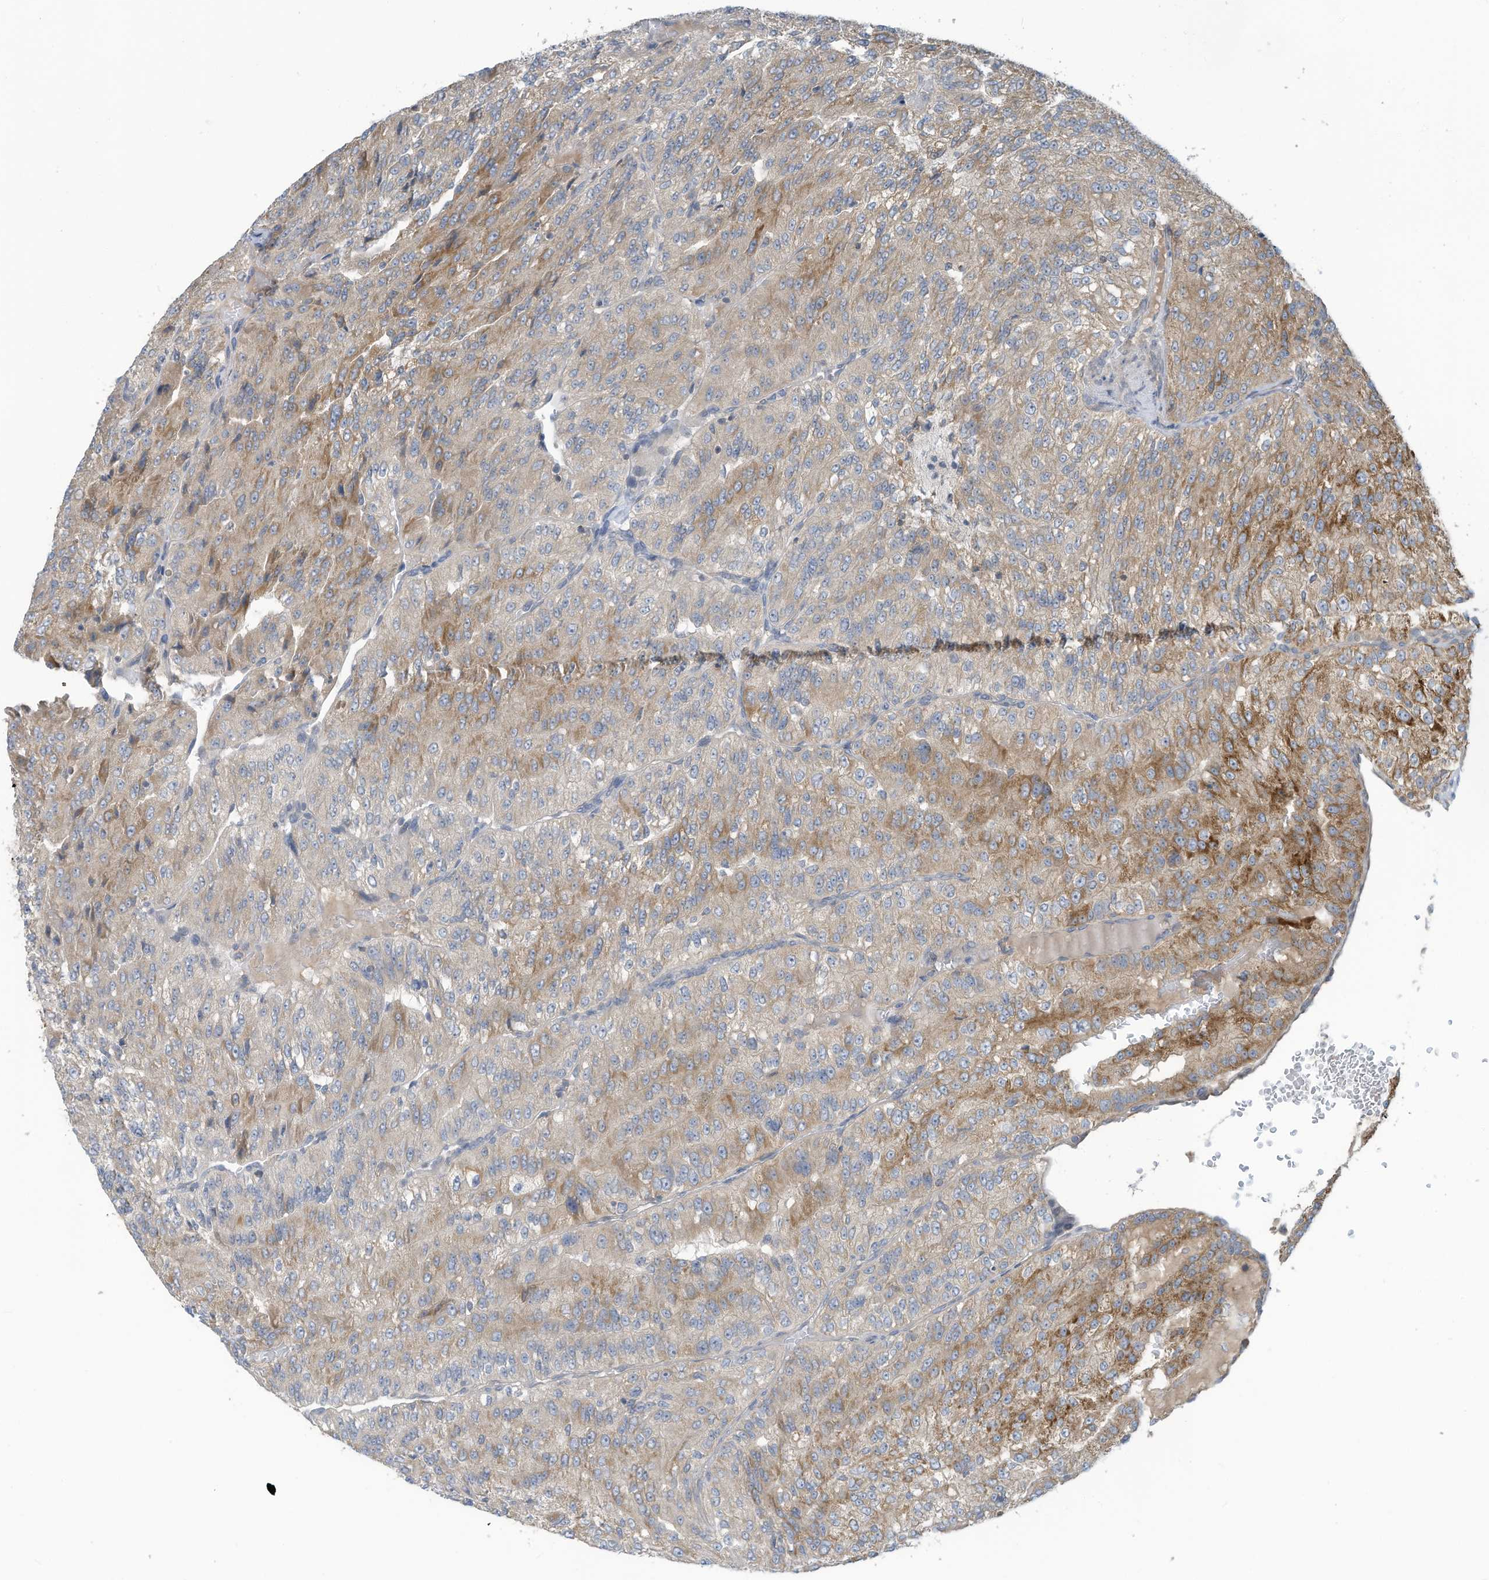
{"staining": {"intensity": "moderate", "quantity": "25%-75%", "location": "cytoplasmic/membranous"}, "tissue": "renal cancer", "cell_type": "Tumor cells", "image_type": "cancer", "snomed": [{"axis": "morphology", "description": "Adenocarcinoma, NOS"}, {"axis": "topography", "description": "Kidney"}], "caption": "This image demonstrates adenocarcinoma (renal) stained with immunohistochemistry to label a protein in brown. The cytoplasmic/membranous of tumor cells show moderate positivity for the protein. Nuclei are counter-stained blue.", "gene": "SCGB1D2", "patient": {"sex": "female", "age": 63}}